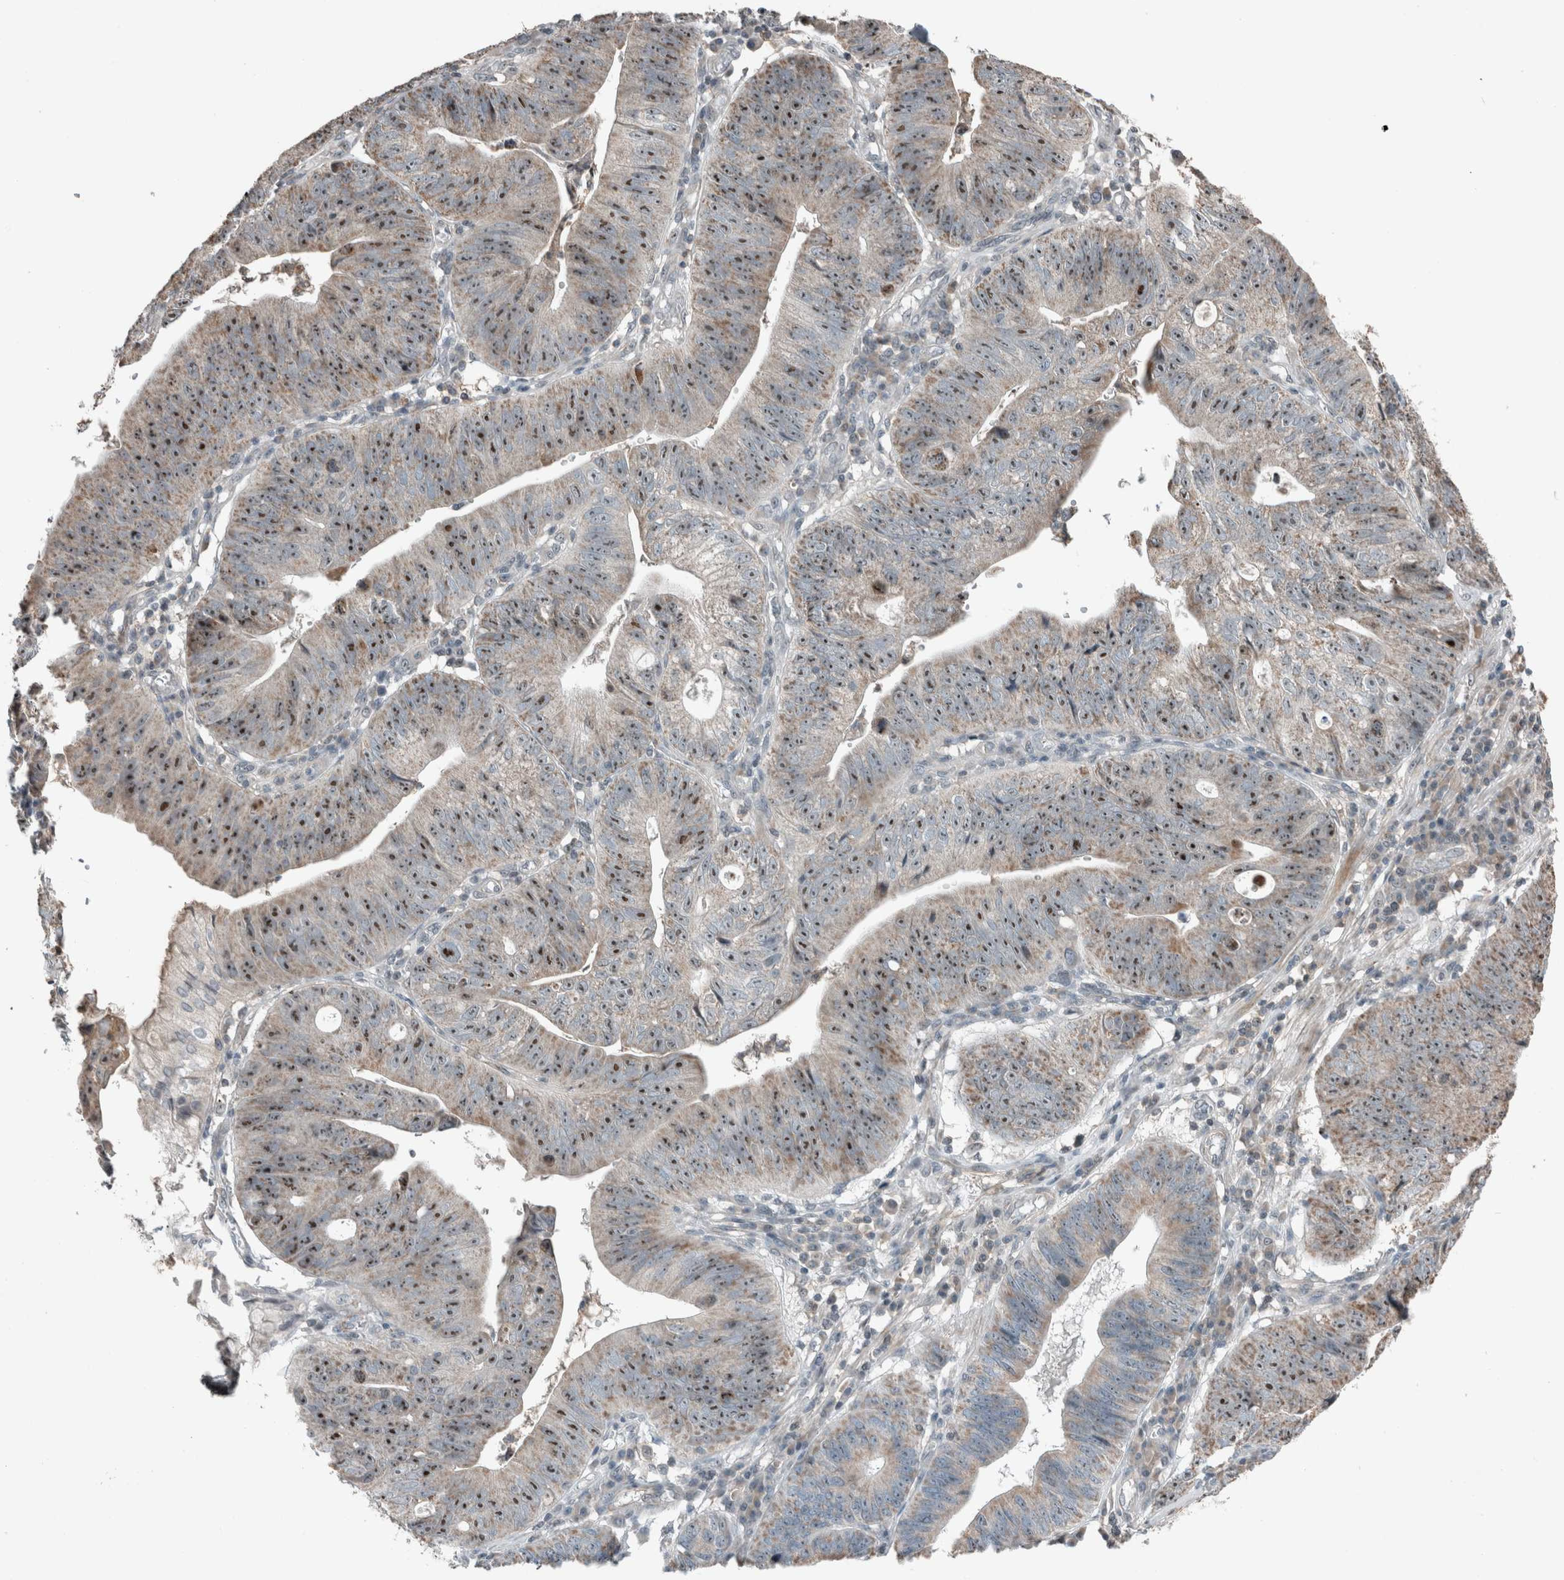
{"staining": {"intensity": "moderate", "quantity": ">75%", "location": "nuclear"}, "tissue": "stomach cancer", "cell_type": "Tumor cells", "image_type": "cancer", "snomed": [{"axis": "morphology", "description": "Adenocarcinoma, NOS"}, {"axis": "topography", "description": "Stomach"}], "caption": "Immunohistochemical staining of human adenocarcinoma (stomach) displays medium levels of moderate nuclear positivity in approximately >75% of tumor cells.", "gene": "RPF1", "patient": {"sex": "male", "age": 59}}